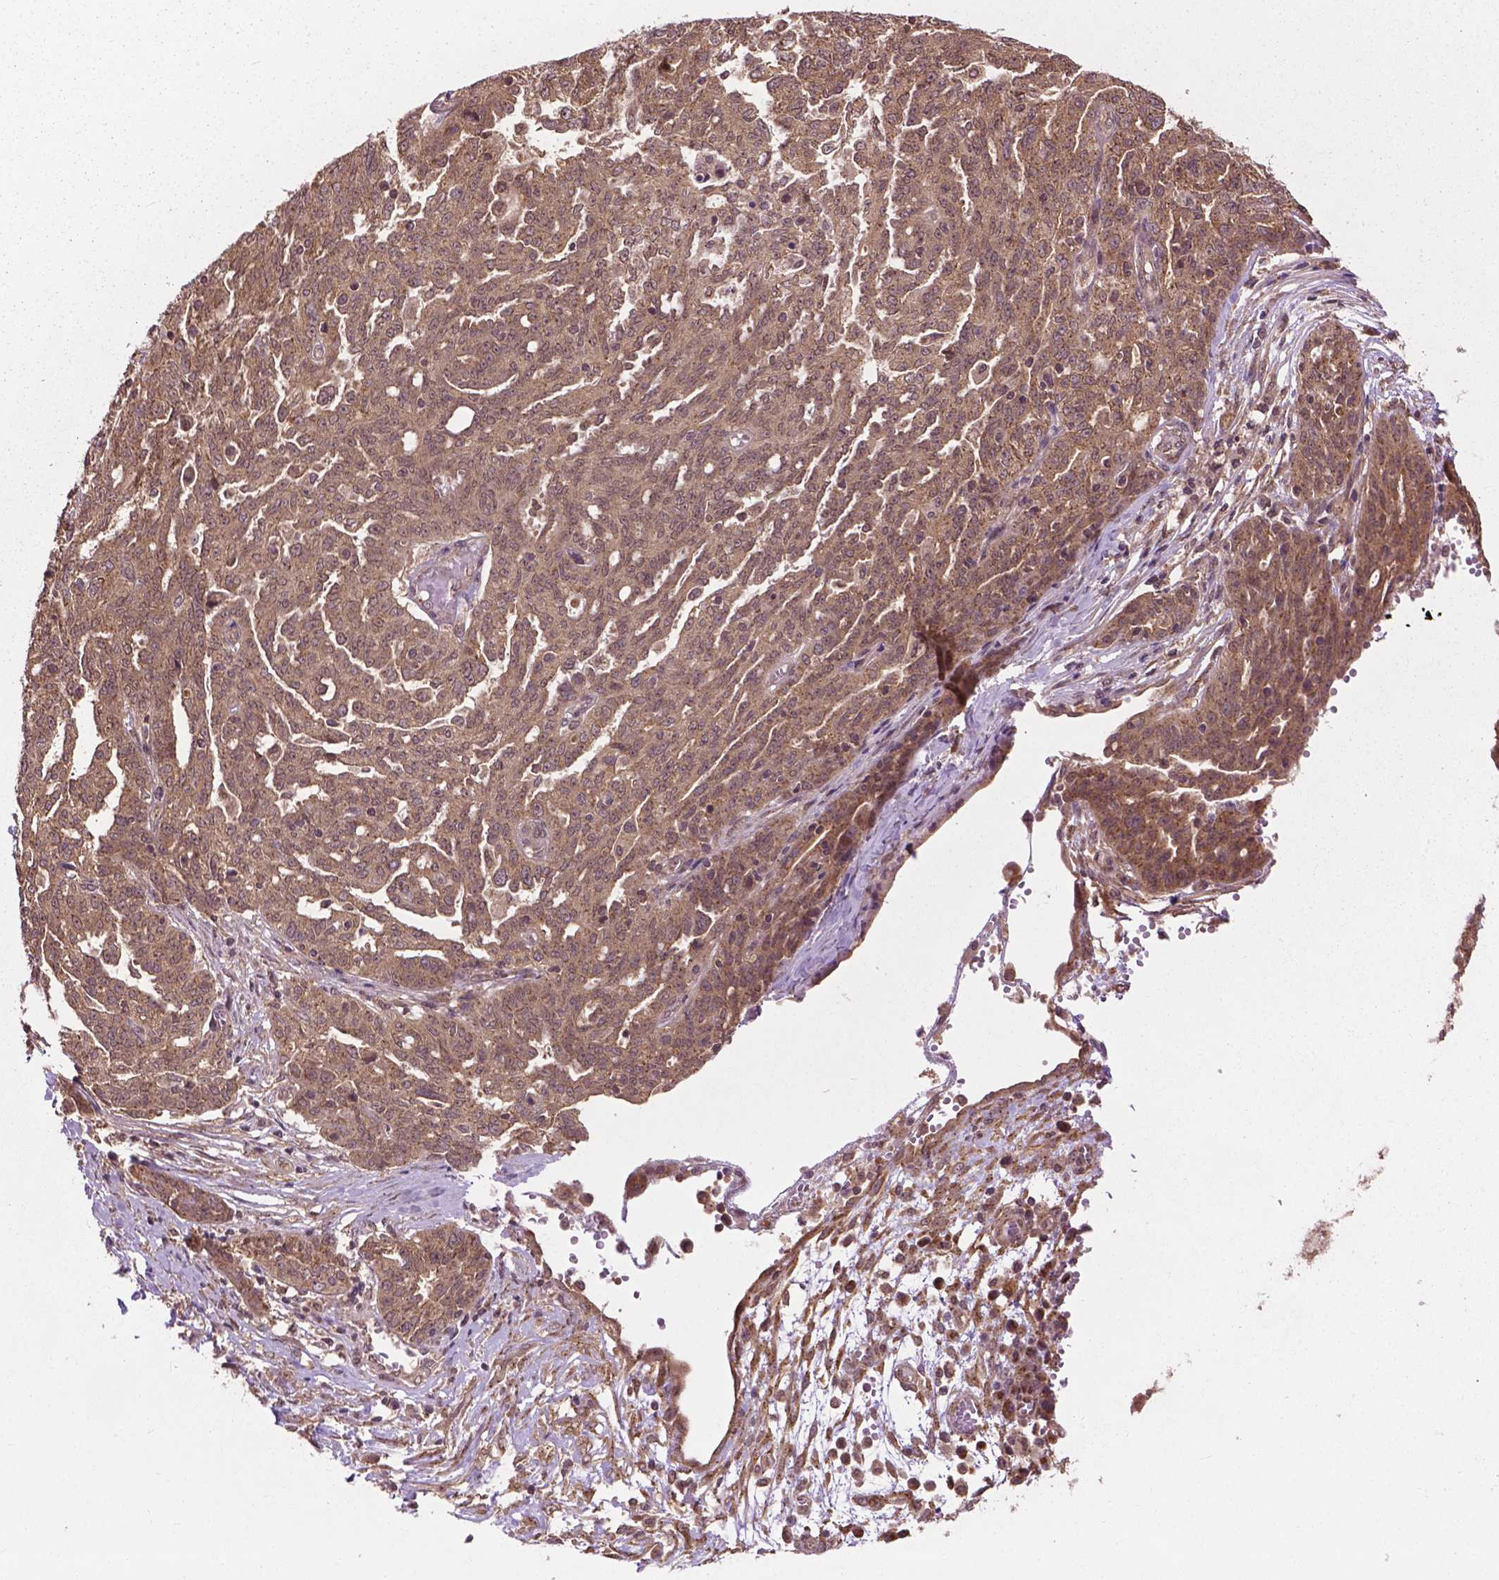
{"staining": {"intensity": "moderate", "quantity": ">75%", "location": "cytoplasmic/membranous"}, "tissue": "ovarian cancer", "cell_type": "Tumor cells", "image_type": "cancer", "snomed": [{"axis": "morphology", "description": "Cystadenocarcinoma, serous, NOS"}, {"axis": "topography", "description": "Ovary"}], "caption": "This photomicrograph reveals immunohistochemistry (IHC) staining of ovarian serous cystadenocarcinoma, with medium moderate cytoplasmic/membranous positivity in about >75% of tumor cells.", "gene": "PPP1CB", "patient": {"sex": "female", "age": 67}}